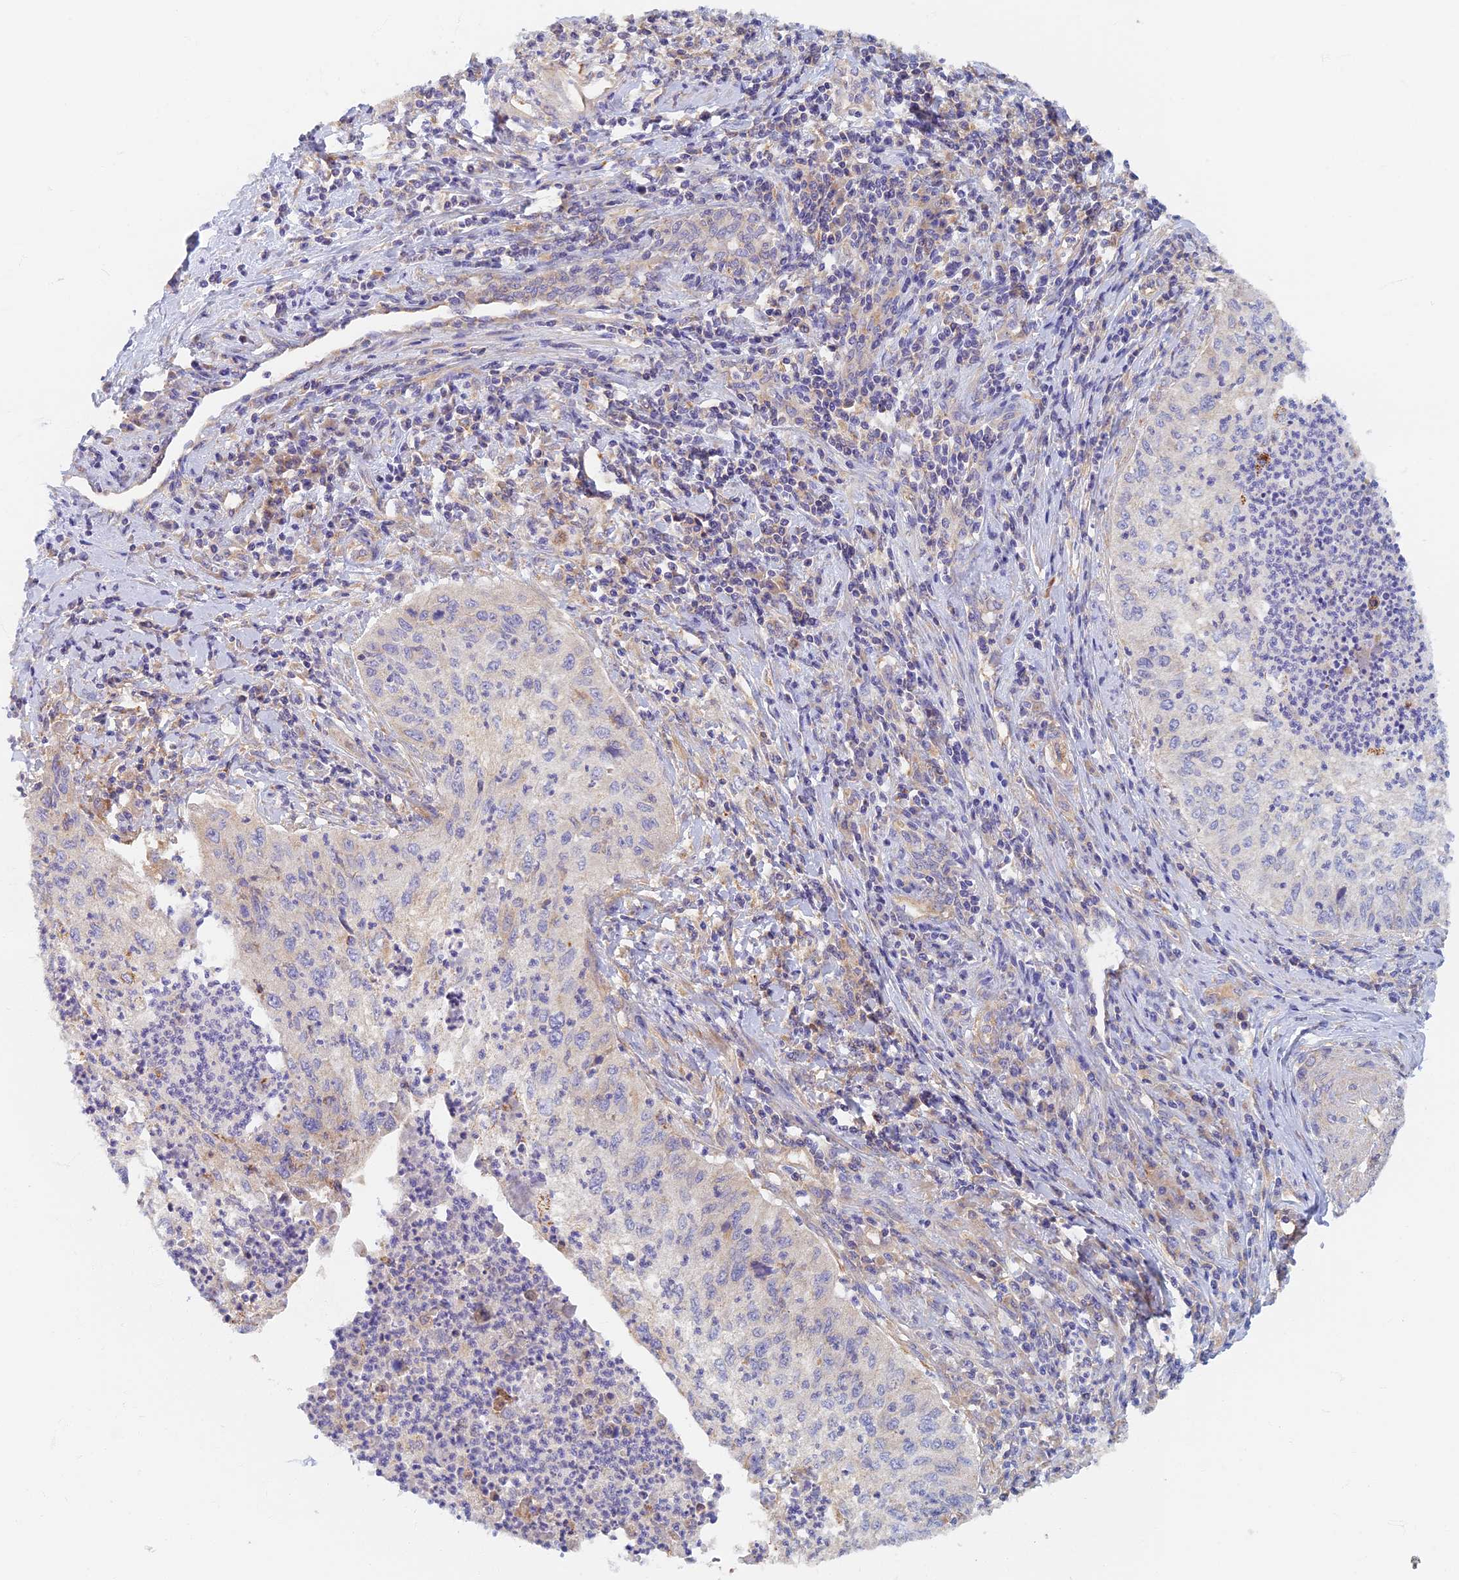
{"staining": {"intensity": "negative", "quantity": "none", "location": "none"}, "tissue": "cervical cancer", "cell_type": "Tumor cells", "image_type": "cancer", "snomed": [{"axis": "morphology", "description": "Squamous cell carcinoma, NOS"}, {"axis": "topography", "description": "Cervix"}], "caption": "An IHC histopathology image of cervical squamous cell carcinoma is shown. There is no staining in tumor cells of cervical squamous cell carcinoma.", "gene": "TMEM44", "patient": {"sex": "female", "age": 30}}